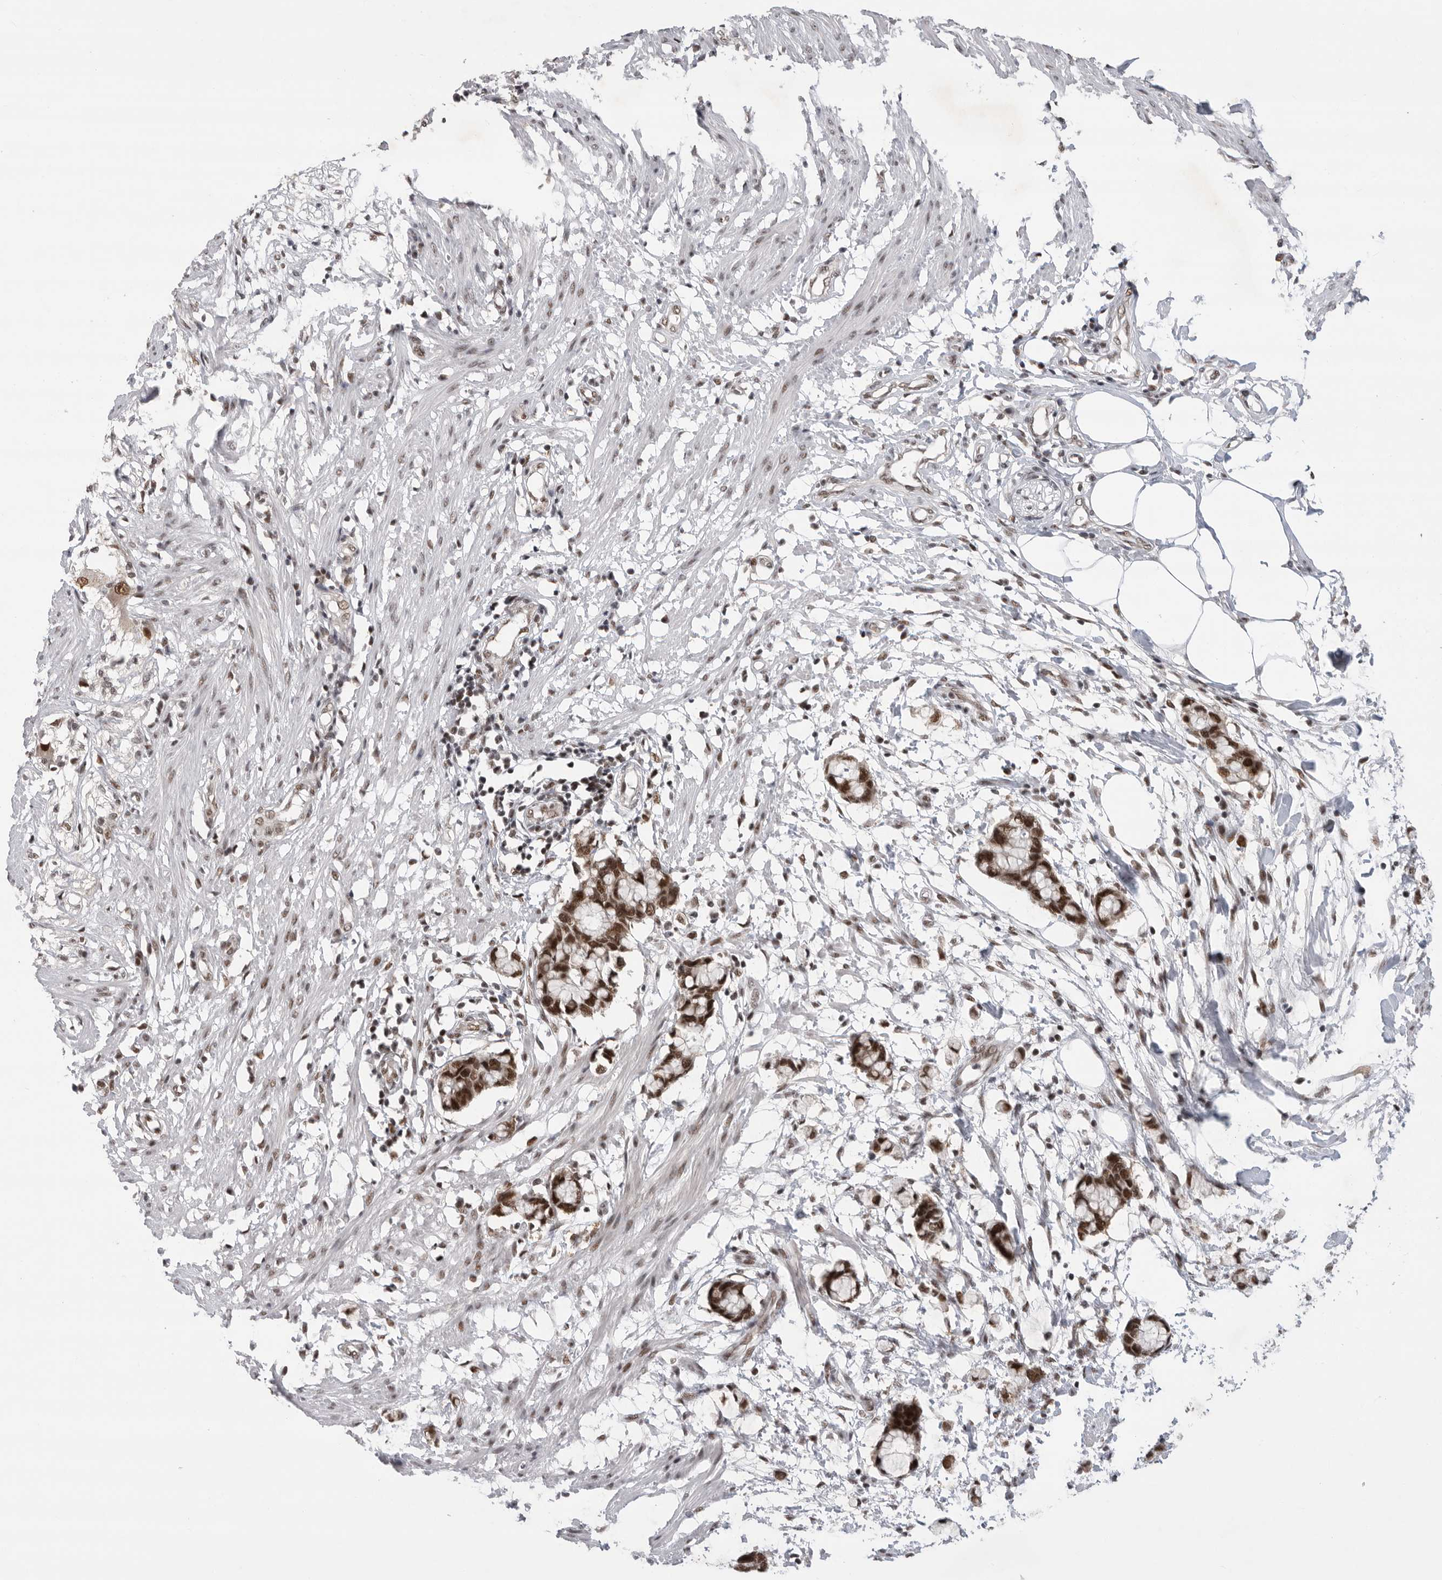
{"staining": {"intensity": "moderate", "quantity": ">75%", "location": "nuclear"}, "tissue": "smooth muscle", "cell_type": "Smooth muscle cells", "image_type": "normal", "snomed": [{"axis": "morphology", "description": "Normal tissue, NOS"}, {"axis": "morphology", "description": "Adenocarcinoma, NOS"}, {"axis": "topography", "description": "Smooth muscle"}, {"axis": "topography", "description": "Colon"}], "caption": "A brown stain highlights moderate nuclear staining of a protein in smooth muscle cells of normal smooth muscle.", "gene": "ZNF830", "patient": {"sex": "male", "age": 14}}